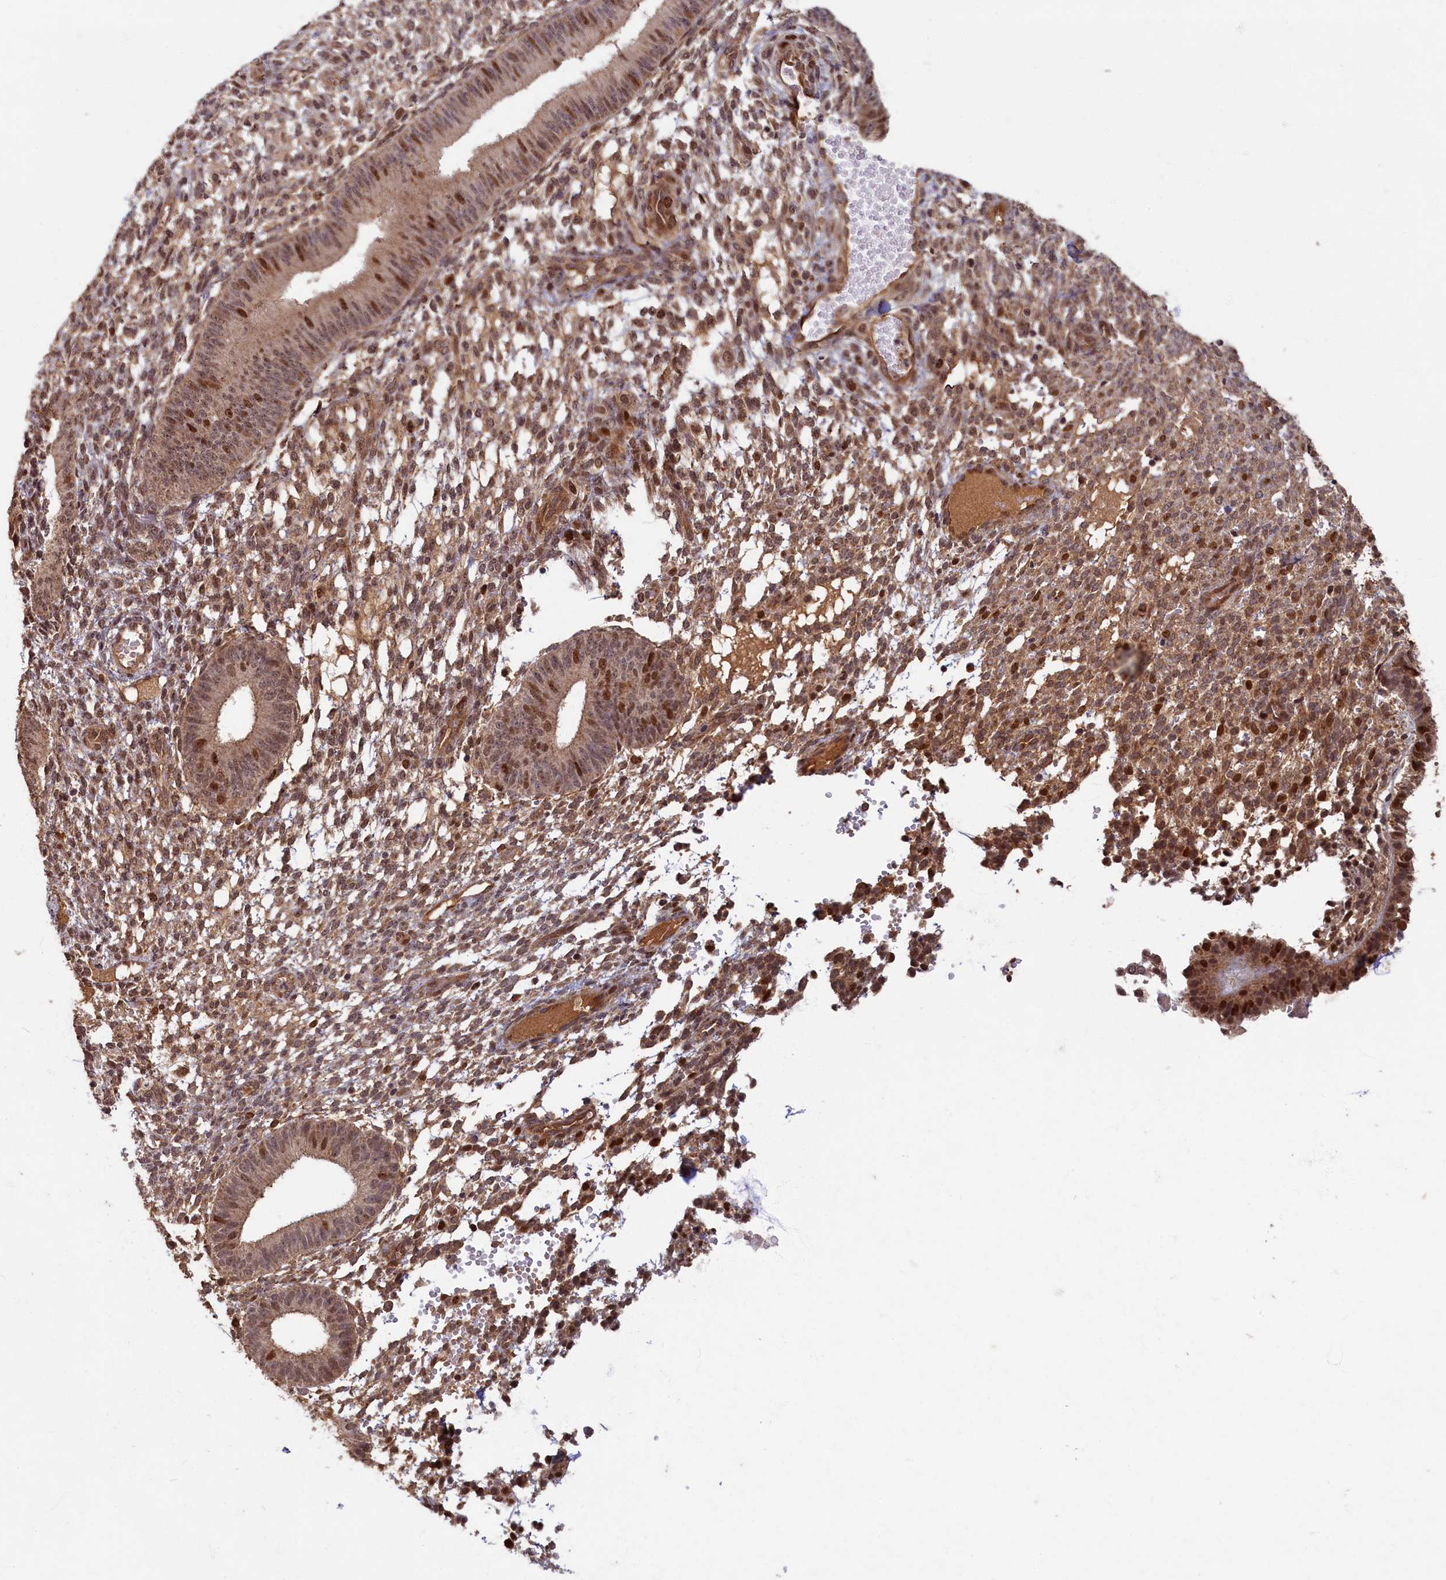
{"staining": {"intensity": "moderate", "quantity": "25%-75%", "location": "cytoplasmic/membranous,nuclear"}, "tissue": "endometrium", "cell_type": "Cells in endometrial stroma", "image_type": "normal", "snomed": [{"axis": "morphology", "description": "Normal tissue, NOS"}, {"axis": "topography", "description": "Endometrium"}], "caption": "A brown stain highlights moderate cytoplasmic/membranous,nuclear expression of a protein in cells in endometrial stroma of unremarkable endometrium.", "gene": "BRCA1", "patient": {"sex": "female", "age": 49}}